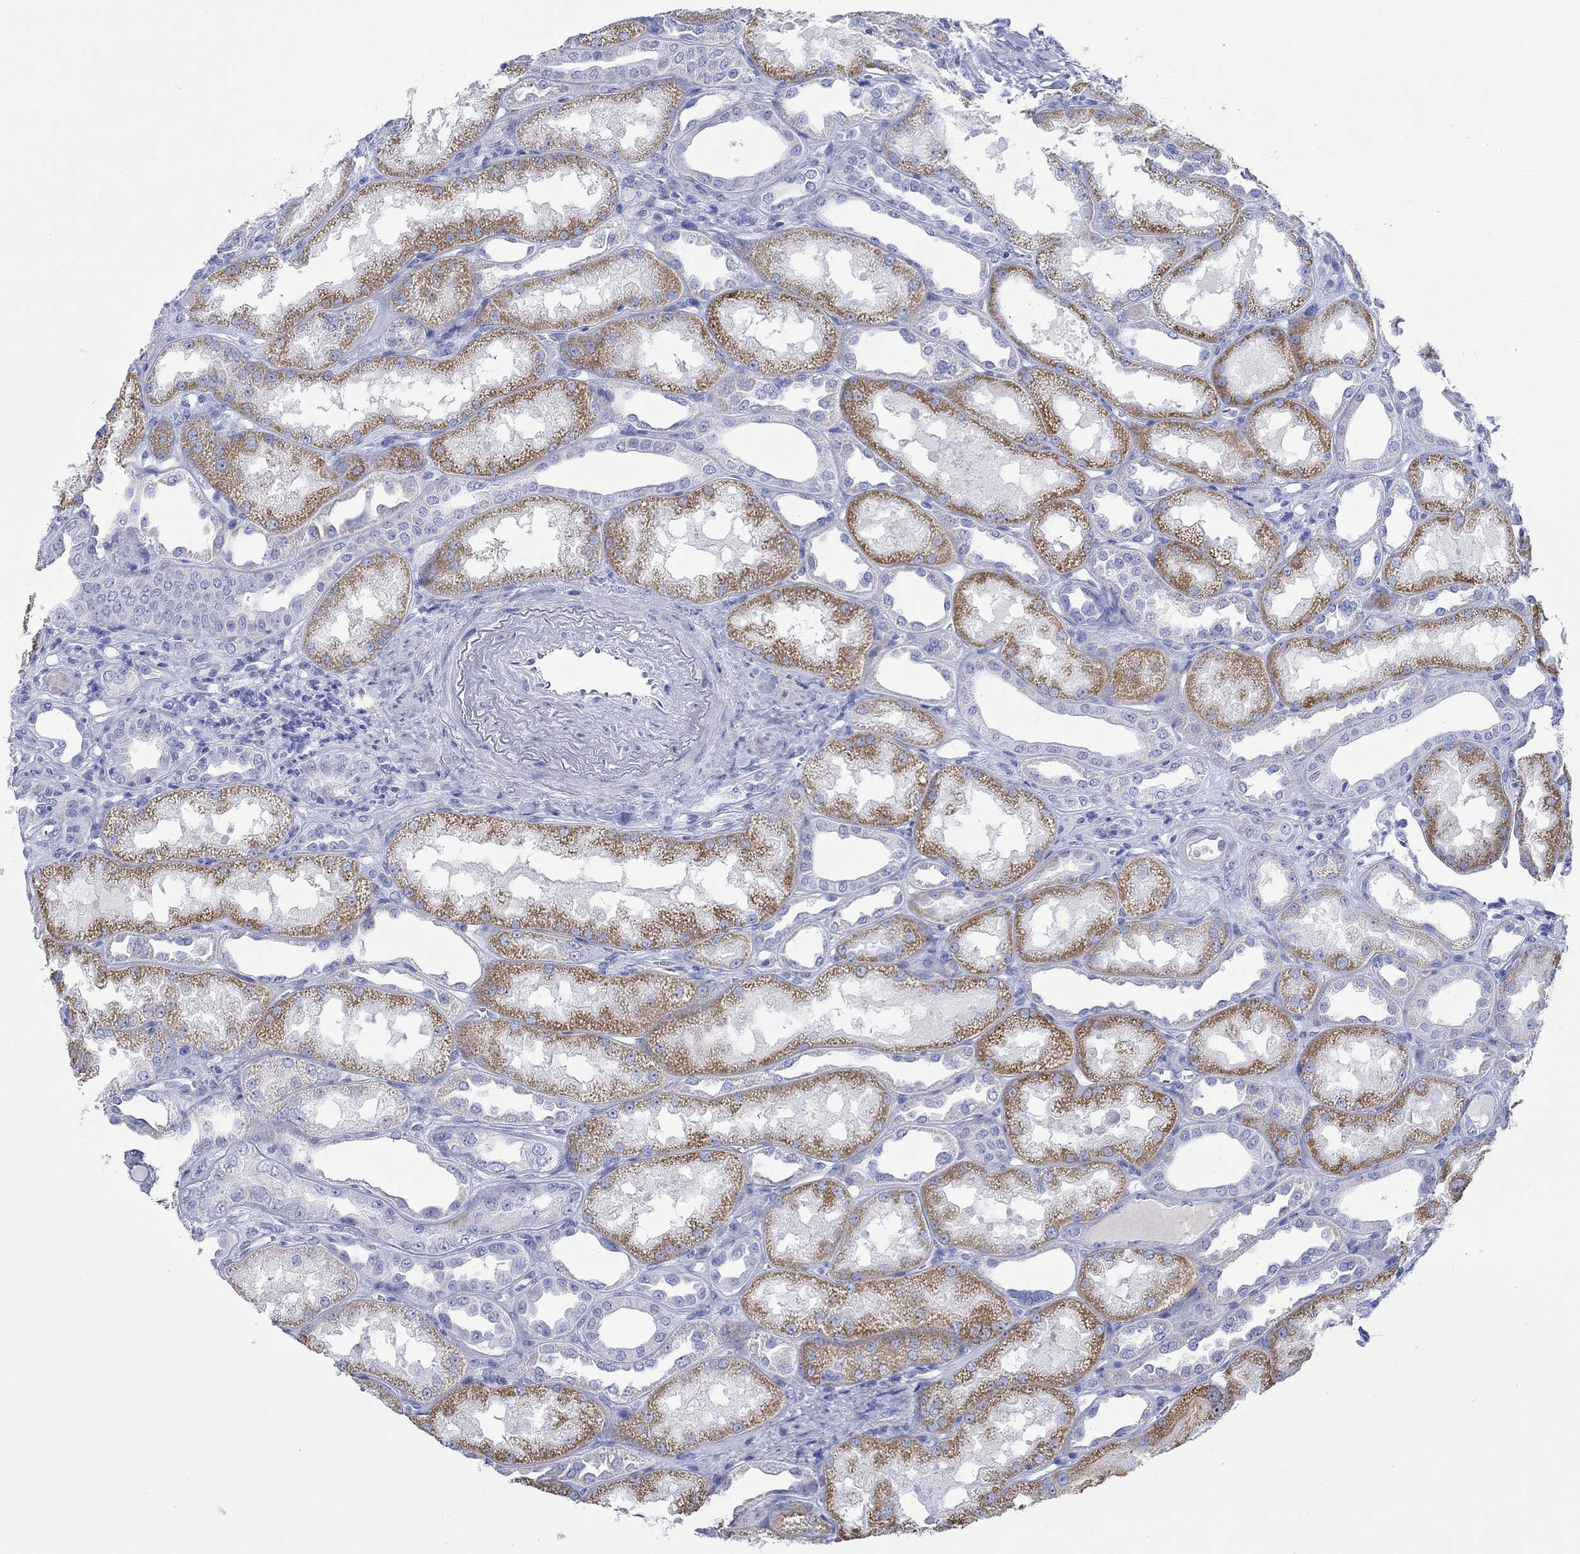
{"staining": {"intensity": "negative", "quantity": "none", "location": "none"}, "tissue": "kidney", "cell_type": "Cells in glomeruli", "image_type": "normal", "snomed": [{"axis": "morphology", "description": "Normal tissue, NOS"}, {"axis": "topography", "description": "Kidney"}], "caption": "This histopathology image is of benign kidney stained with immunohistochemistry to label a protein in brown with the nuclei are counter-stained blue. There is no expression in cells in glomeruli.", "gene": "CPLX1", "patient": {"sex": "male", "age": 61}}